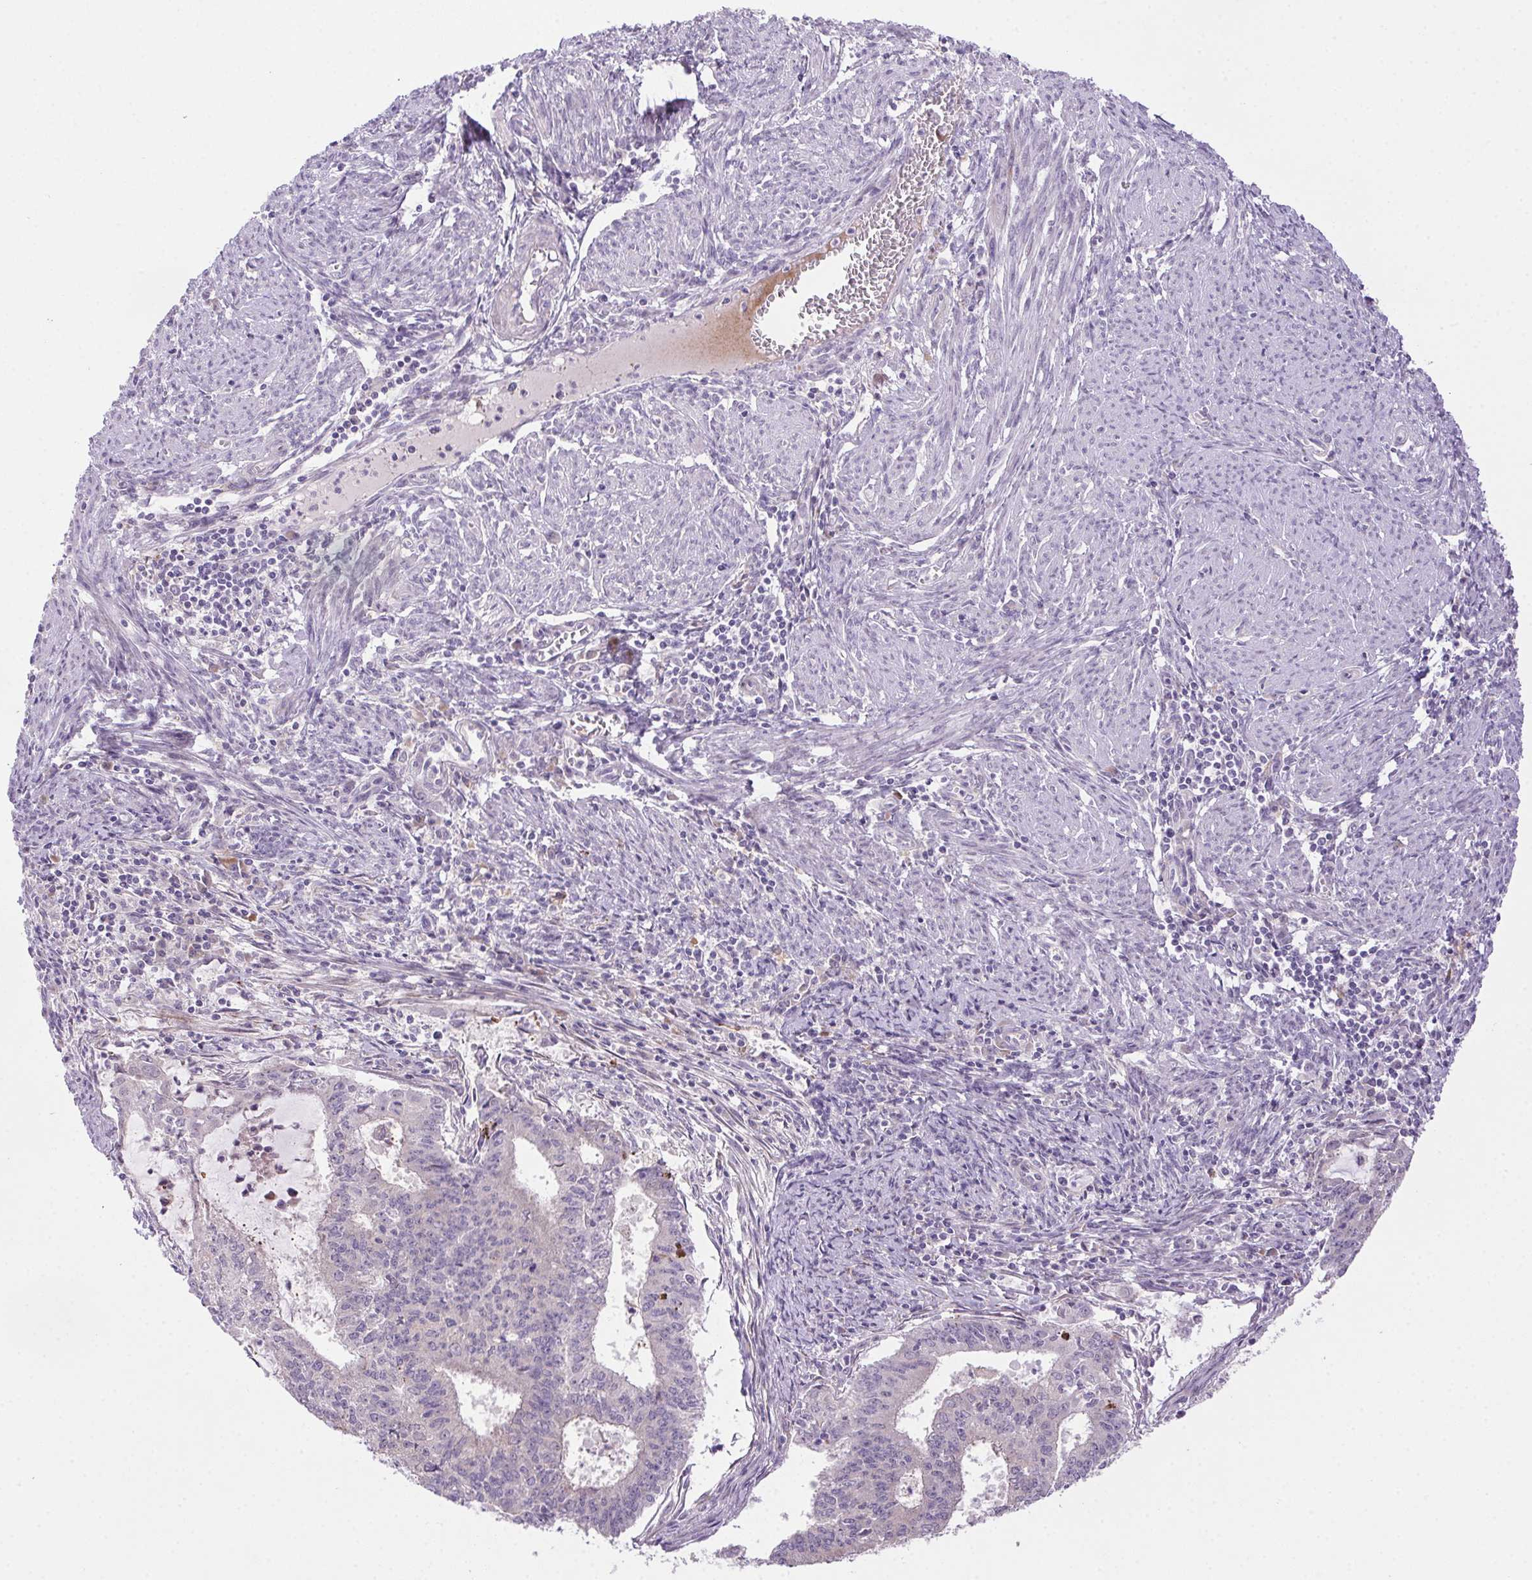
{"staining": {"intensity": "negative", "quantity": "none", "location": "none"}, "tissue": "endometrial cancer", "cell_type": "Tumor cells", "image_type": "cancer", "snomed": [{"axis": "morphology", "description": "Adenocarcinoma, NOS"}, {"axis": "topography", "description": "Endometrium"}], "caption": "This is an IHC image of adenocarcinoma (endometrial). There is no positivity in tumor cells.", "gene": "LRRTM1", "patient": {"sex": "female", "age": 61}}